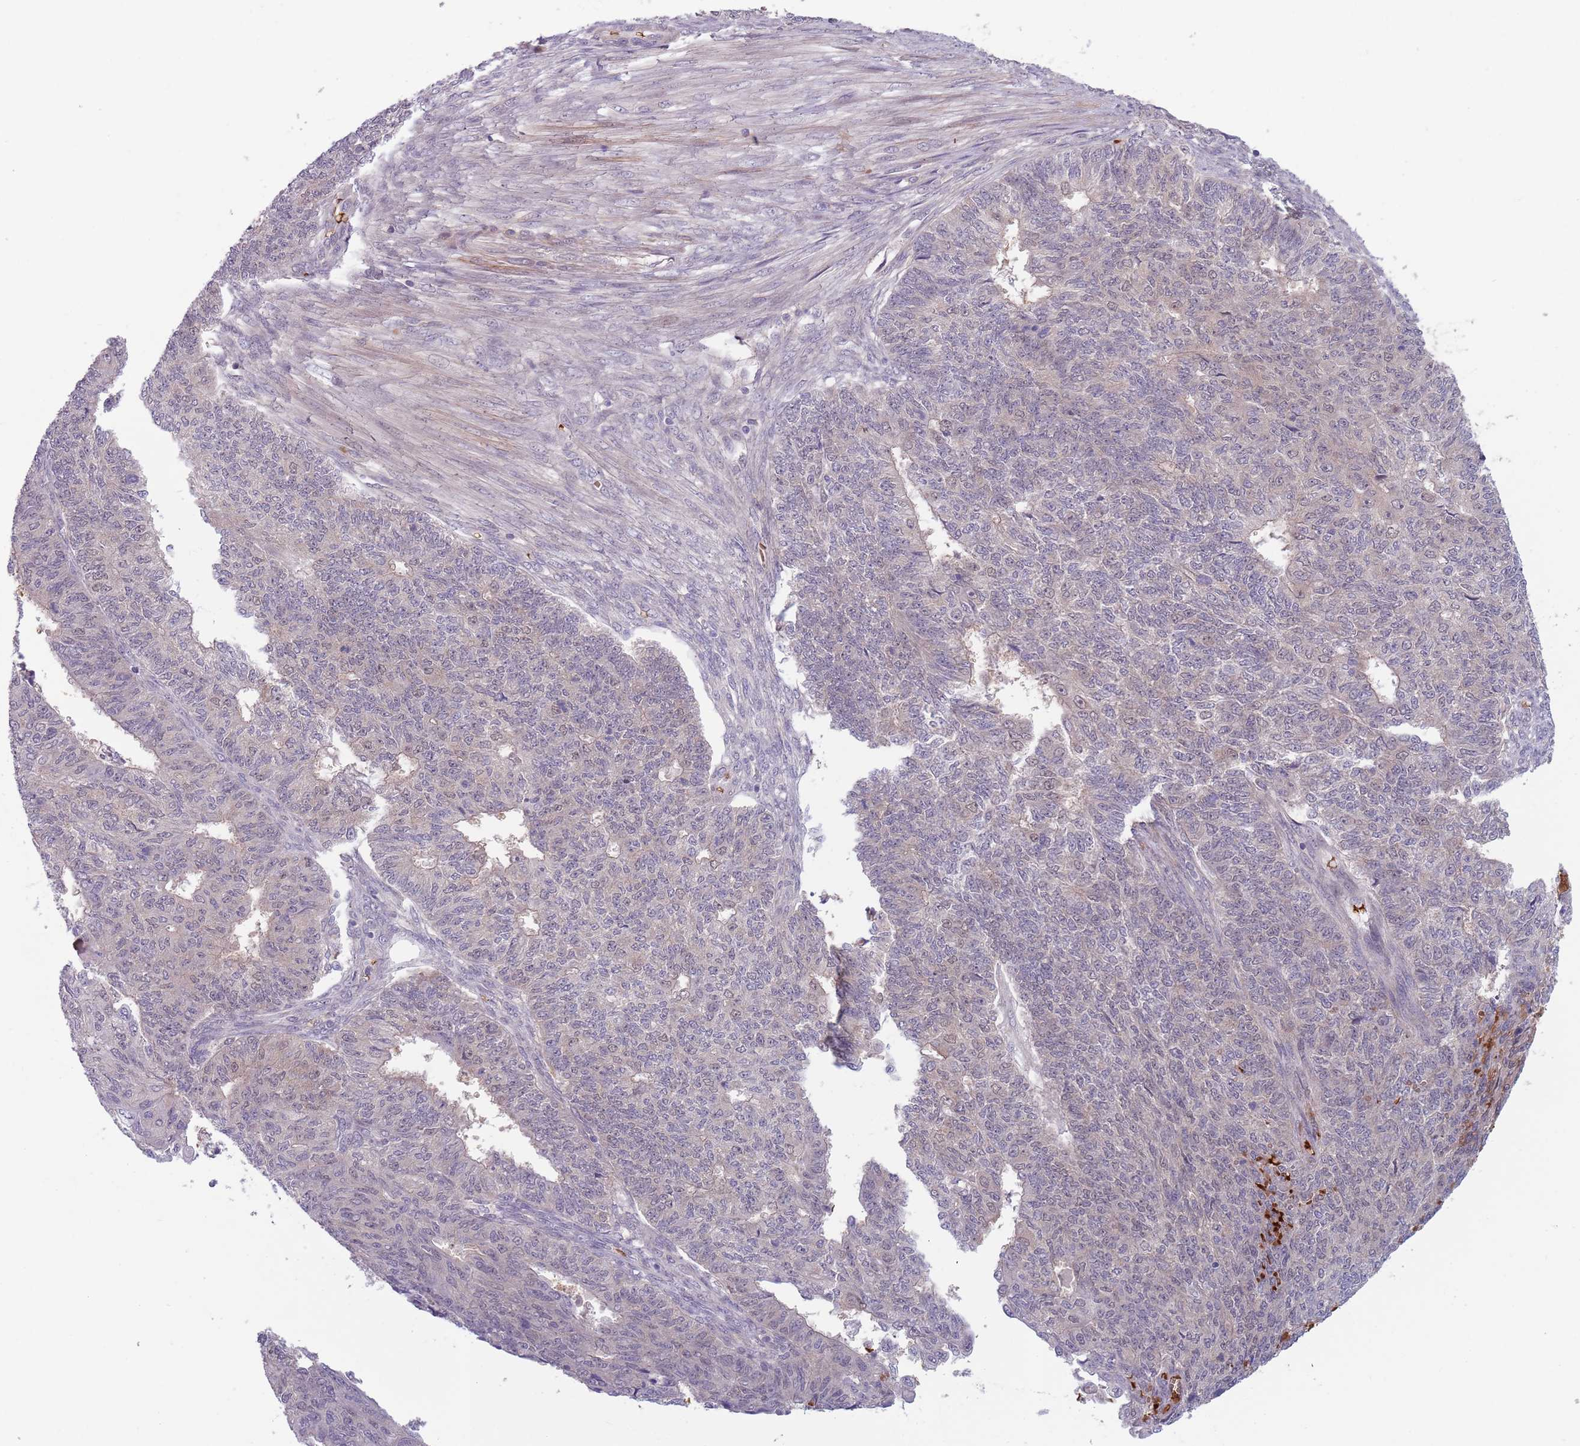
{"staining": {"intensity": "negative", "quantity": "none", "location": "none"}, "tissue": "endometrial cancer", "cell_type": "Tumor cells", "image_type": "cancer", "snomed": [{"axis": "morphology", "description": "Adenocarcinoma, NOS"}, {"axis": "topography", "description": "Endometrium"}], "caption": "Immunohistochemistry (IHC) photomicrograph of human adenocarcinoma (endometrial) stained for a protein (brown), which shows no positivity in tumor cells. (DAB (3,3'-diaminobenzidine) immunohistochemistry, high magnification).", "gene": "CLNS1A", "patient": {"sex": "female", "age": 32}}